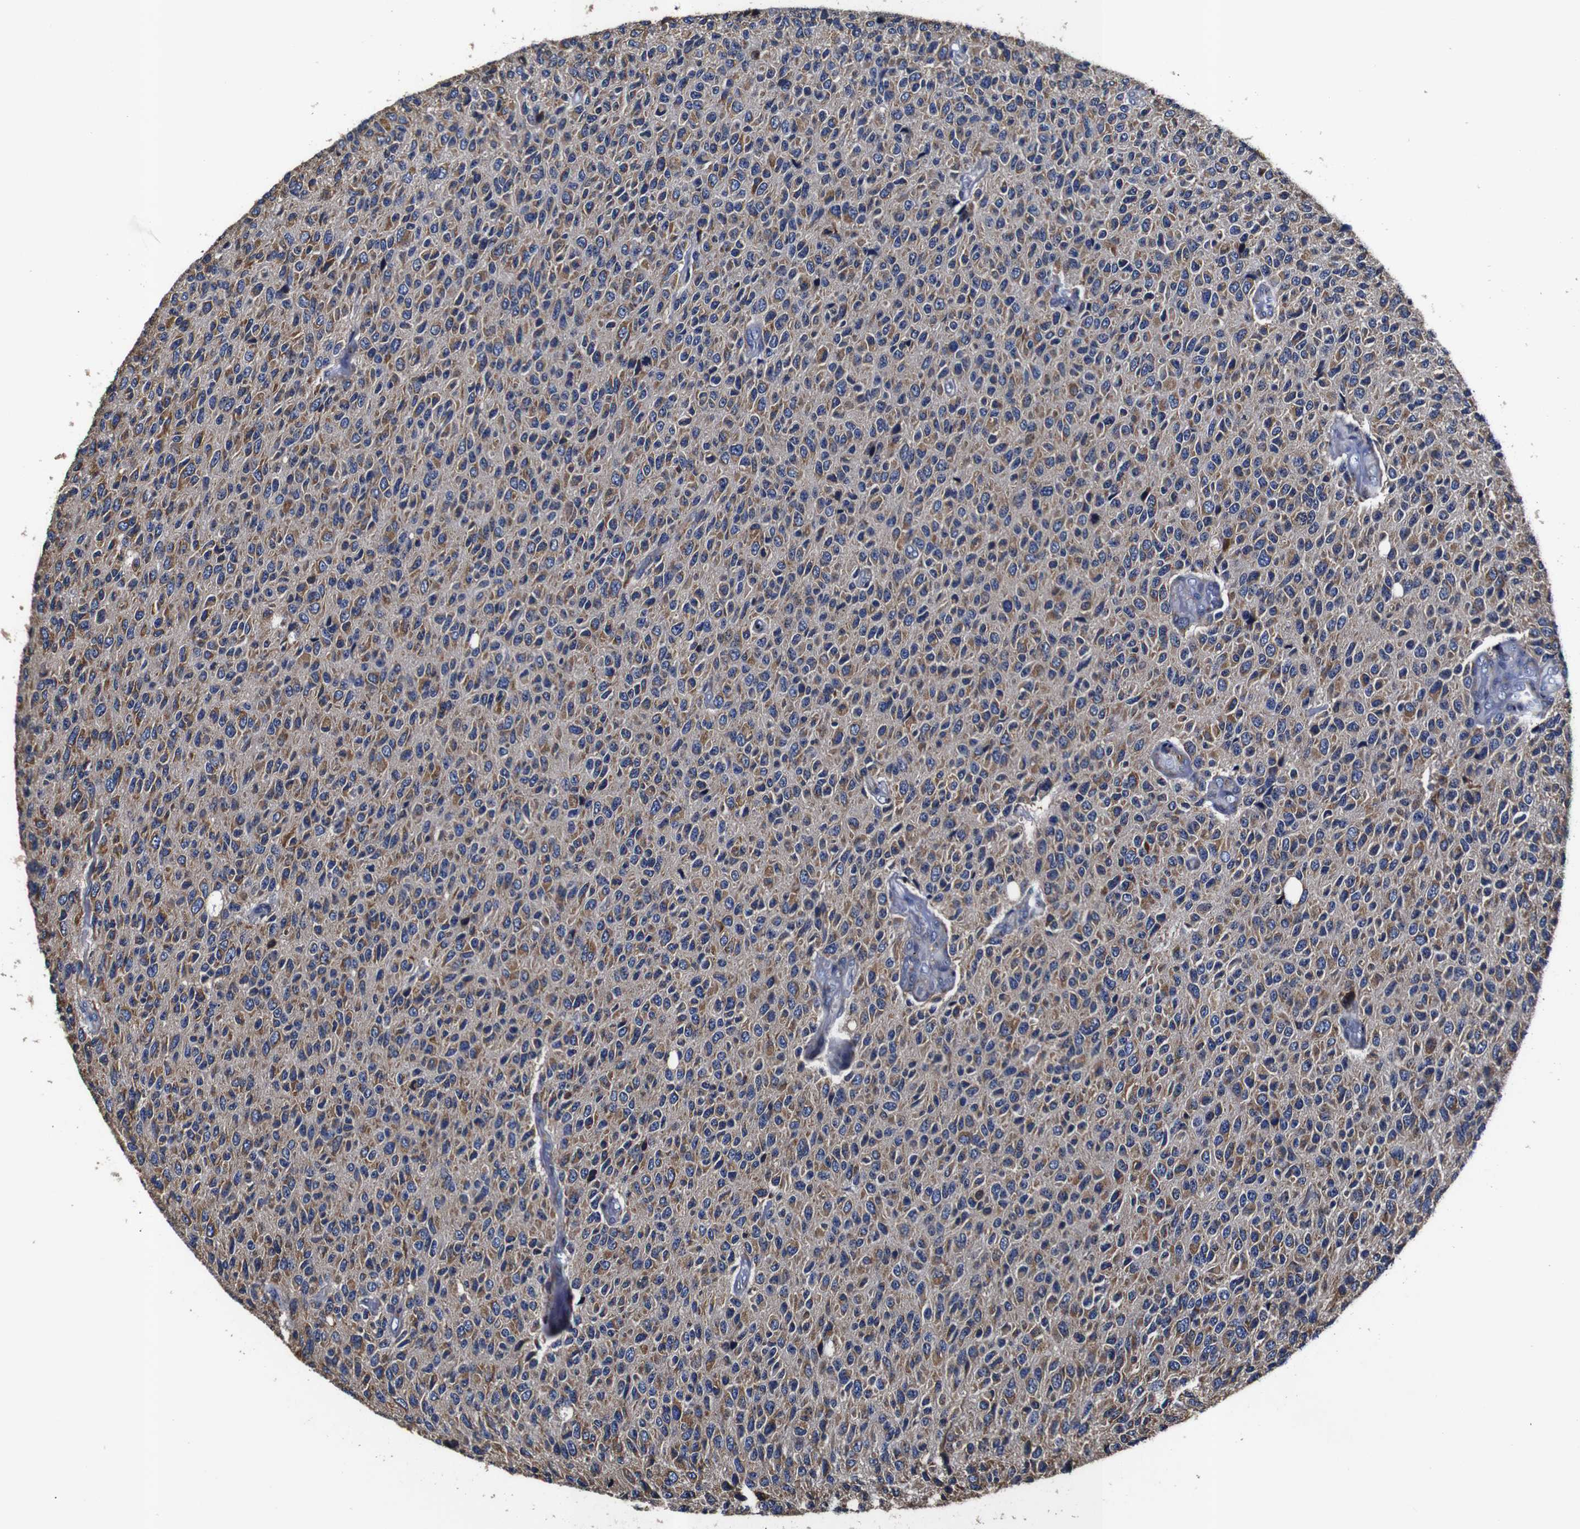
{"staining": {"intensity": "weak", "quantity": ">75%", "location": "cytoplasmic/membranous"}, "tissue": "glioma", "cell_type": "Tumor cells", "image_type": "cancer", "snomed": [{"axis": "morphology", "description": "Glioma, malignant, High grade"}, {"axis": "topography", "description": "pancreas cauda"}], "caption": "The photomicrograph shows immunohistochemical staining of malignant glioma (high-grade). There is weak cytoplasmic/membranous staining is present in about >75% of tumor cells.", "gene": "PPIB", "patient": {"sex": "male", "age": 60}}